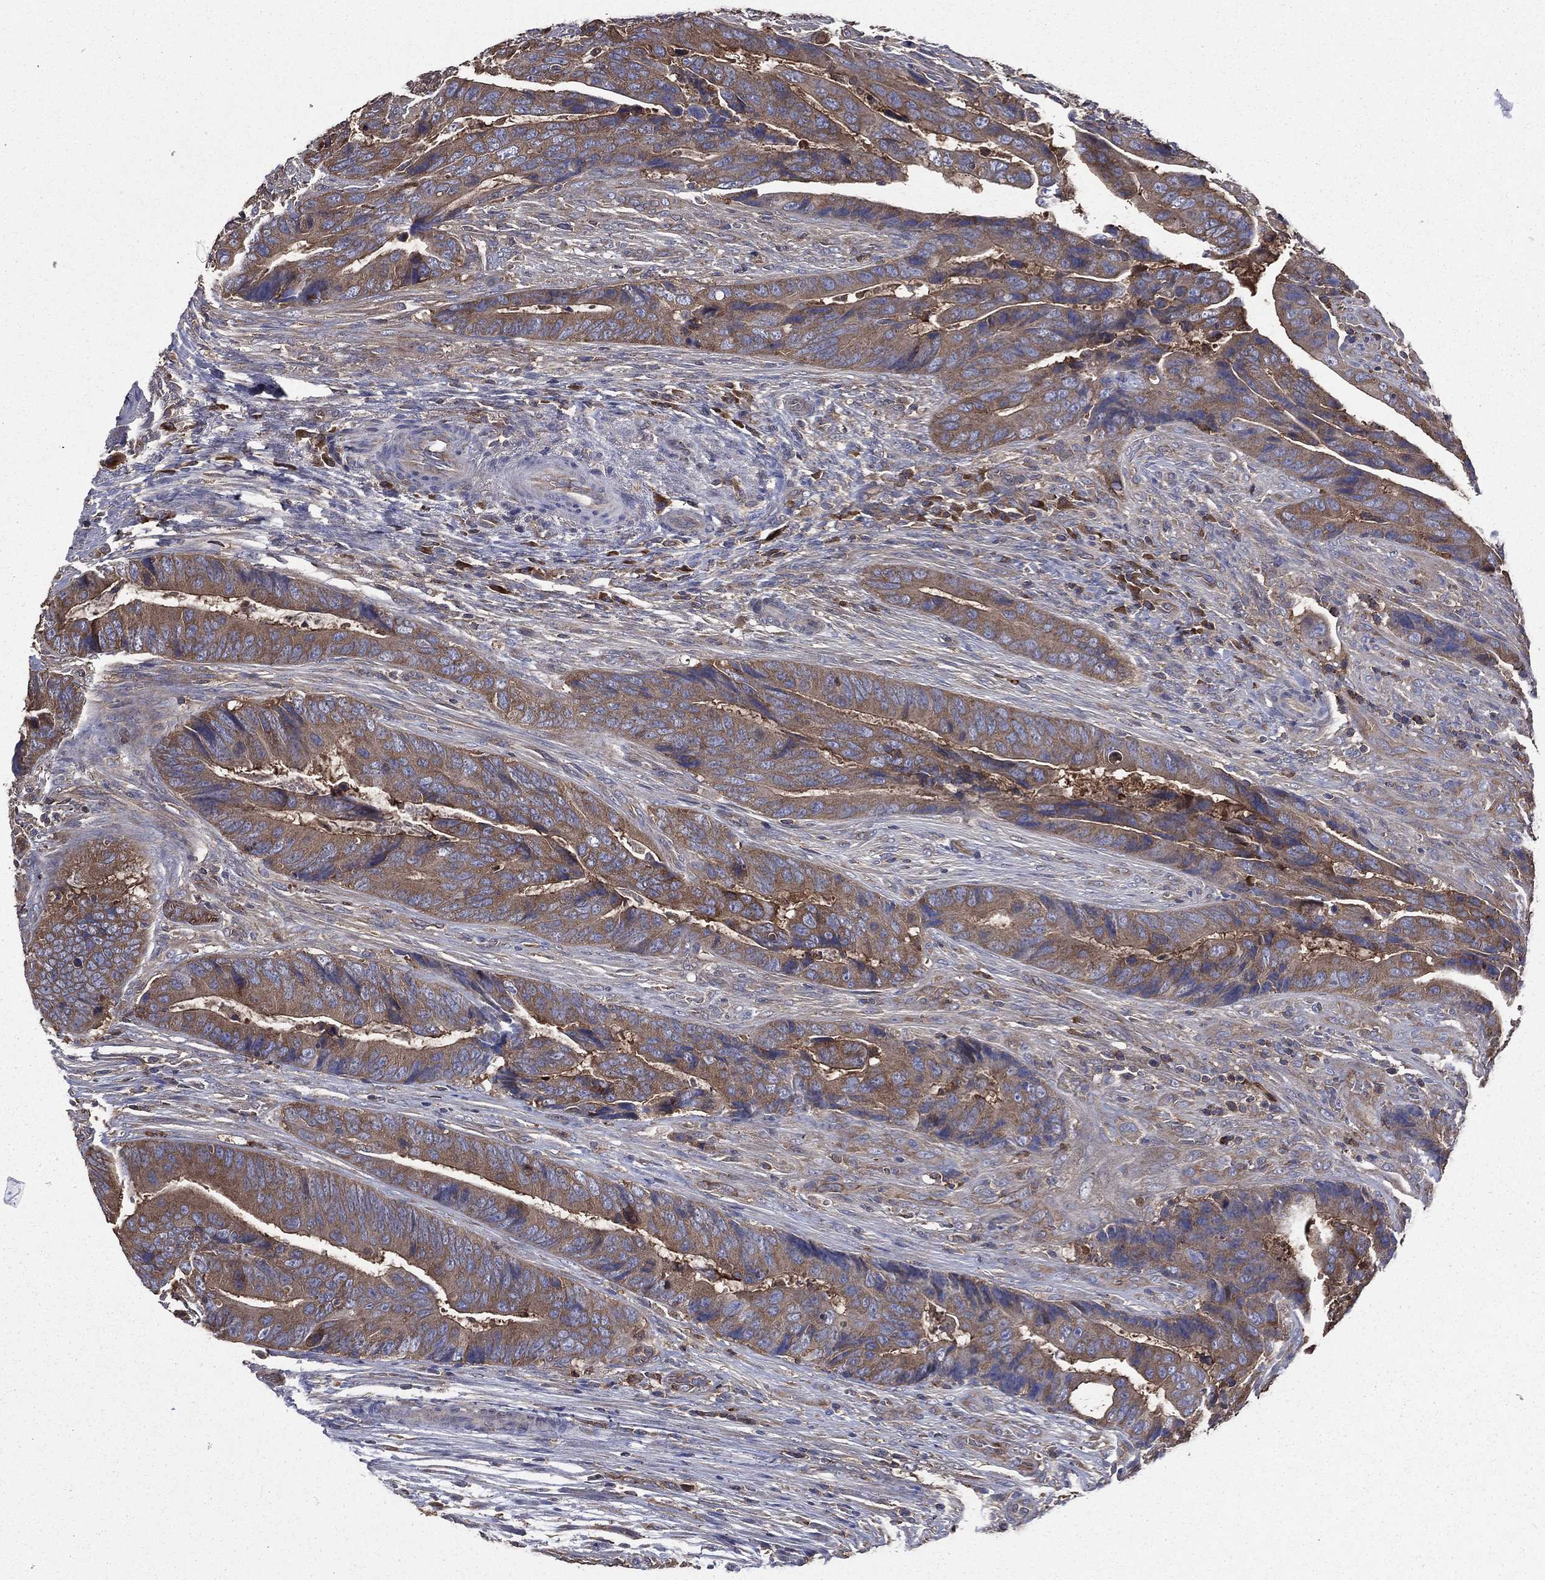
{"staining": {"intensity": "moderate", "quantity": ">75%", "location": "cytoplasmic/membranous"}, "tissue": "colorectal cancer", "cell_type": "Tumor cells", "image_type": "cancer", "snomed": [{"axis": "morphology", "description": "Adenocarcinoma, NOS"}, {"axis": "topography", "description": "Colon"}], "caption": "Immunohistochemical staining of human colorectal adenocarcinoma displays medium levels of moderate cytoplasmic/membranous protein staining in about >75% of tumor cells.", "gene": "SARS1", "patient": {"sex": "female", "age": 56}}